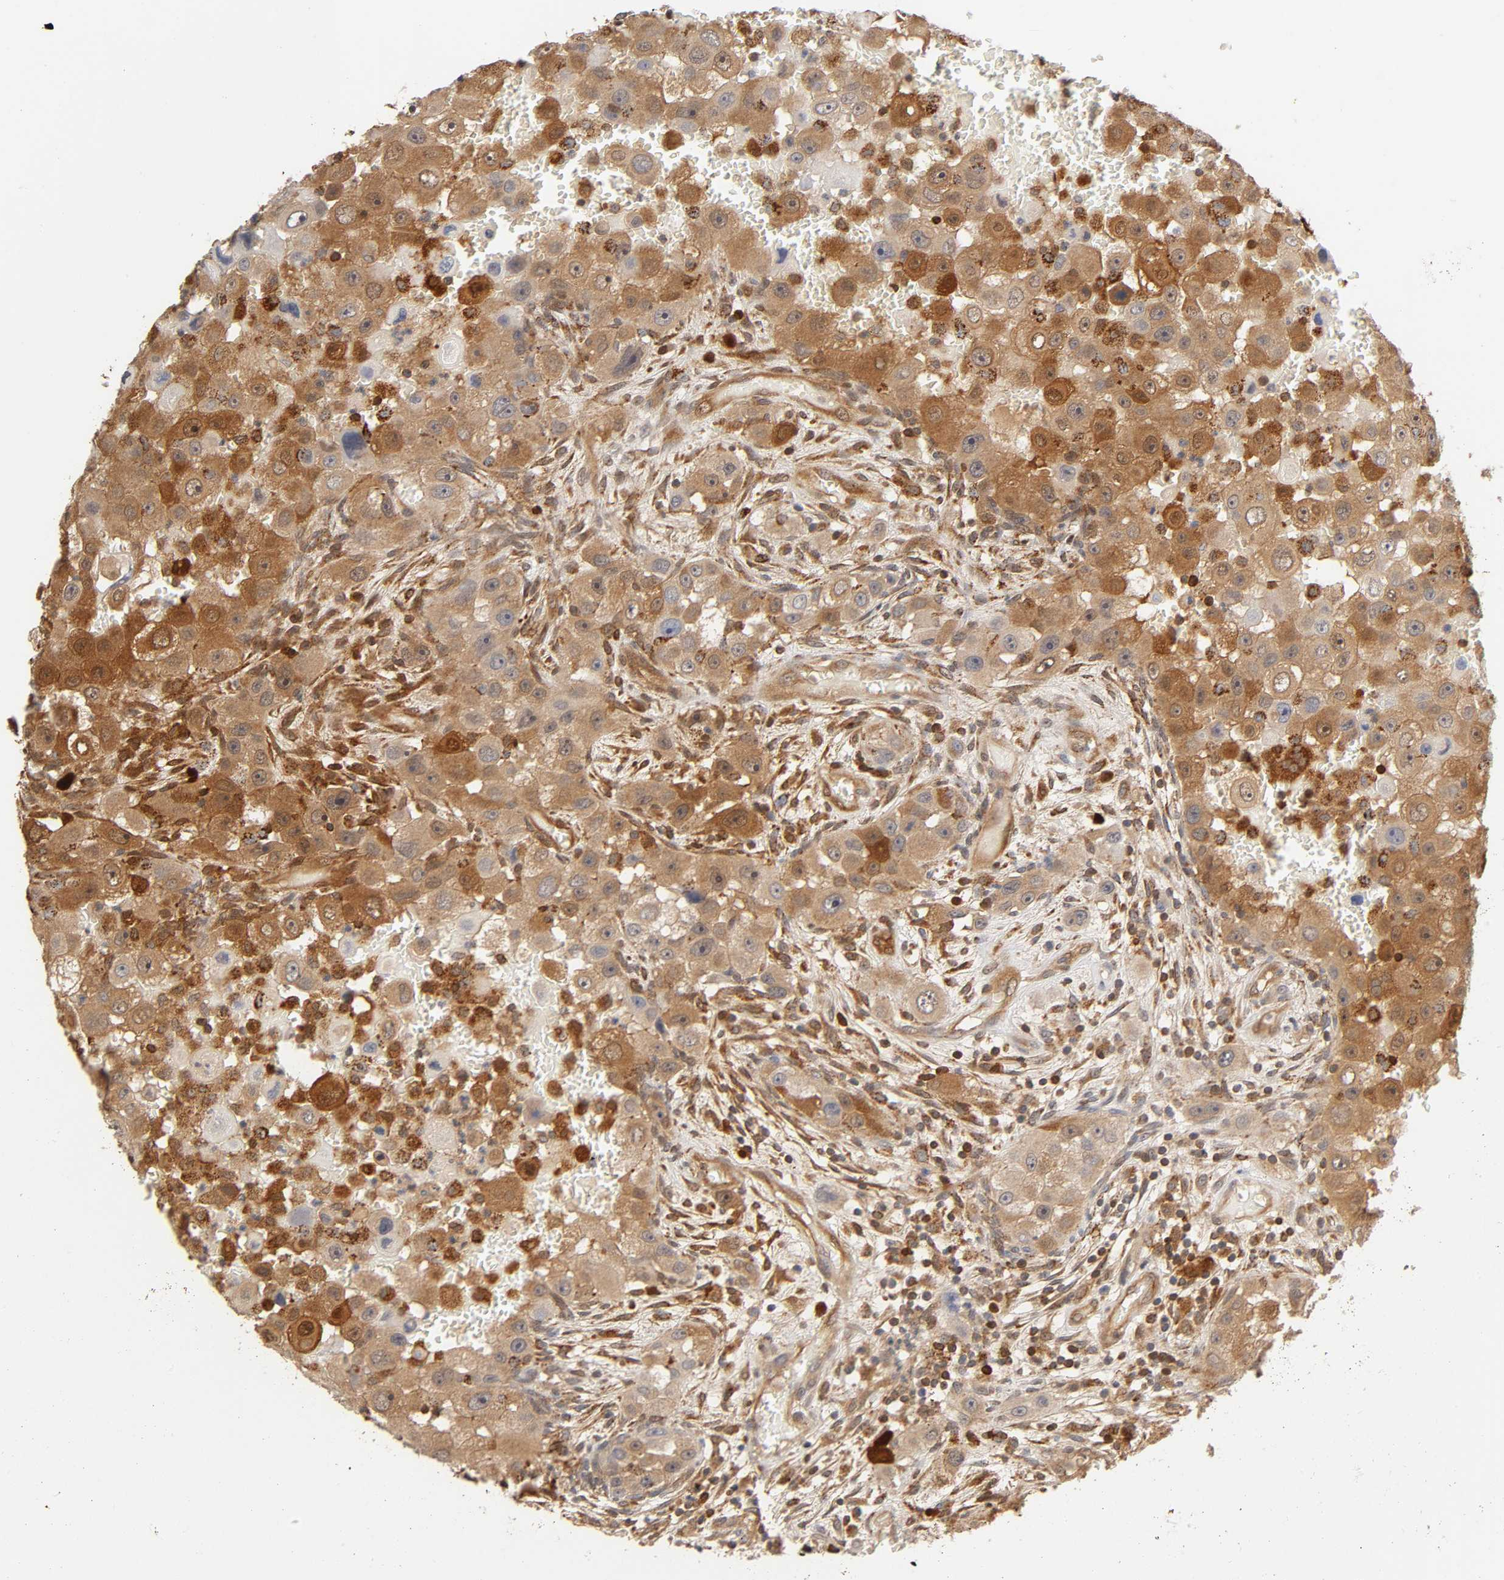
{"staining": {"intensity": "strong", "quantity": ">75%", "location": "cytoplasmic/membranous,nuclear"}, "tissue": "head and neck cancer", "cell_type": "Tumor cells", "image_type": "cancer", "snomed": [{"axis": "morphology", "description": "Carcinoma, NOS"}, {"axis": "topography", "description": "Head-Neck"}], "caption": "Protein analysis of head and neck carcinoma tissue displays strong cytoplasmic/membranous and nuclear expression in about >75% of tumor cells.", "gene": "ISG15", "patient": {"sex": "male", "age": 87}}